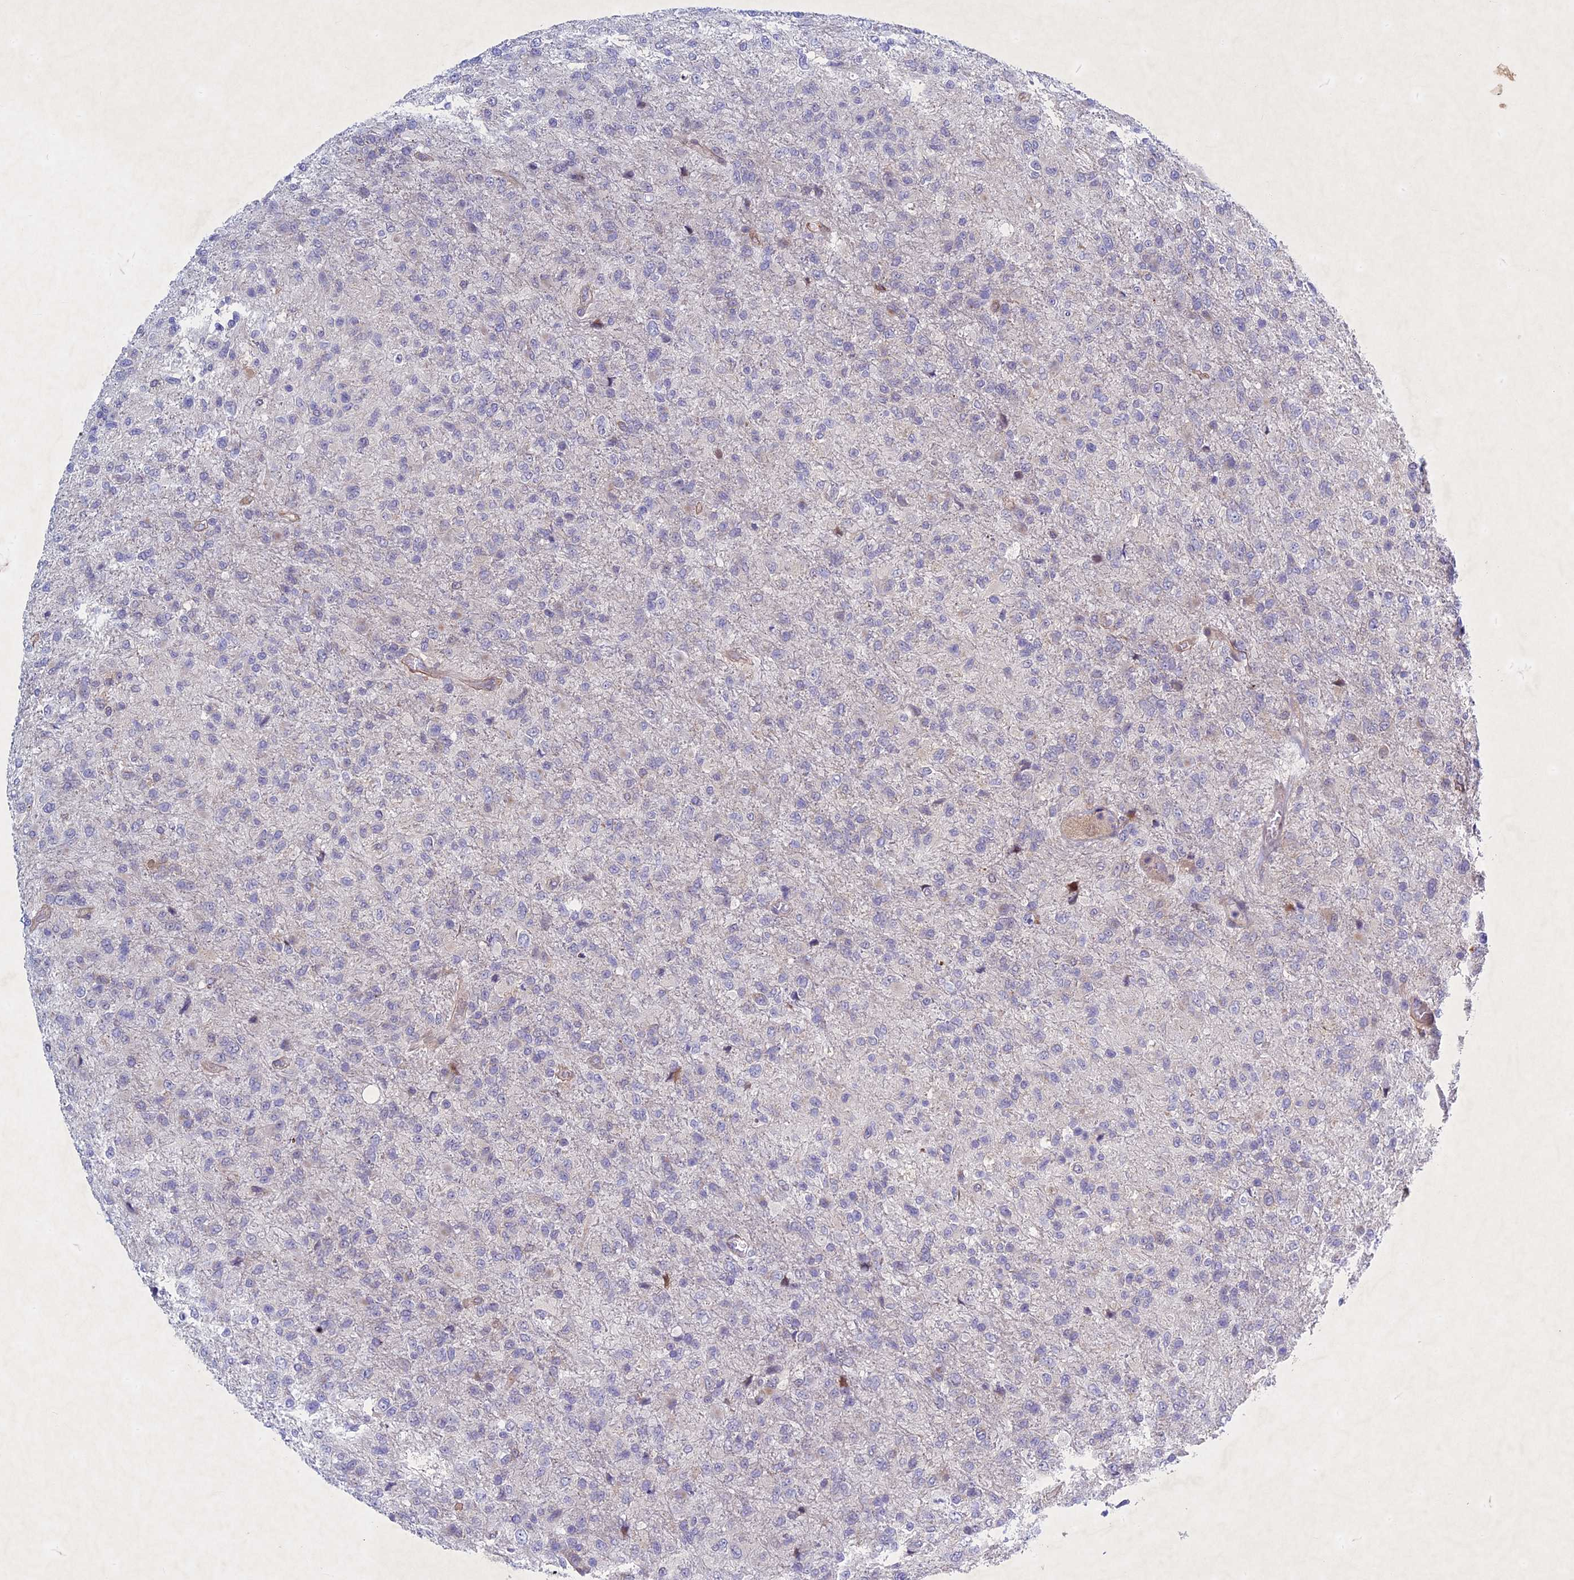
{"staining": {"intensity": "negative", "quantity": "none", "location": "none"}, "tissue": "glioma", "cell_type": "Tumor cells", "image_type": "cancer", "snomed": [{"axis": "morphology", "description": "Glioma, malignant, High grade"}, {"axis": "topography", "description": "Brain"}], "caption": "Immunohistochemistry photomicrograph of neoplastic tissue: glioma stained with DAB exhibits no significant protein staining in tumor cells. The staining is performed using DAB (3,3'-diaminobenzidine) brown chromogen with nuclei counter-stained in using hematoxylin.", "gene": "PTHLH", "patient": {"sex": "female", "age": 74}}